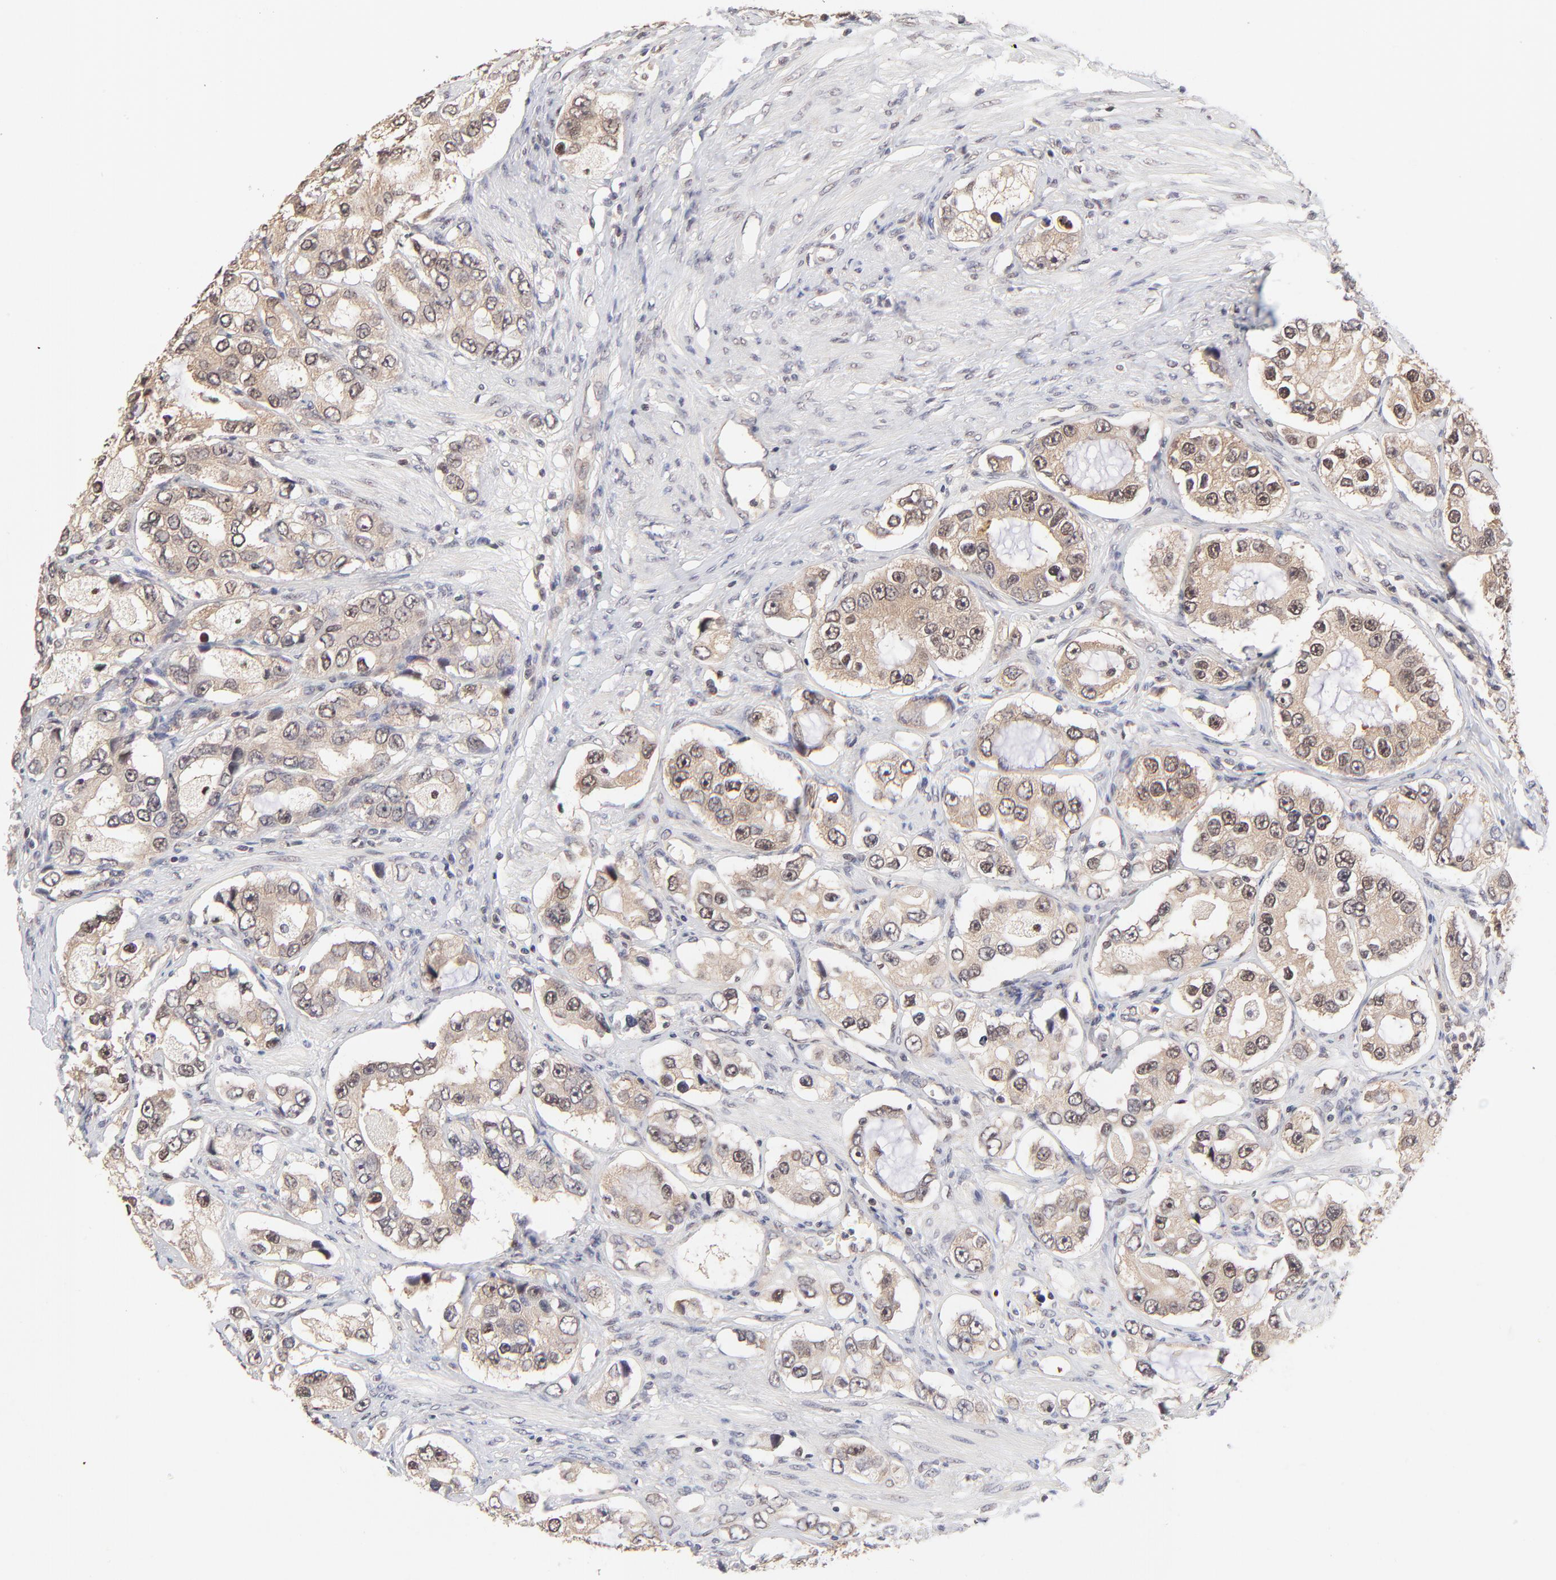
{"staining": {"intensity": "weak", "quantity": ">75%", "location": "cytoplasmic/membranous"}, "tissue": "prostate cancer", "cell_type": "Tumor cells", "image_type": "cancer", "snomed": [{"axis": "morphology", "description": "Adenocarcinoma, High grade"}, {"axis": "topography", "description": "Prostate"}], "caption": "About >75% of tumor cells in prostate cancer (adenocarcinoma (high-grade)) reveal weak cytoplasmic/membranous protein positivity as visualized by brown immunohistochemical staining.", "gene": "PSMC4", "patient": {"sex": "male", "age": 63}}